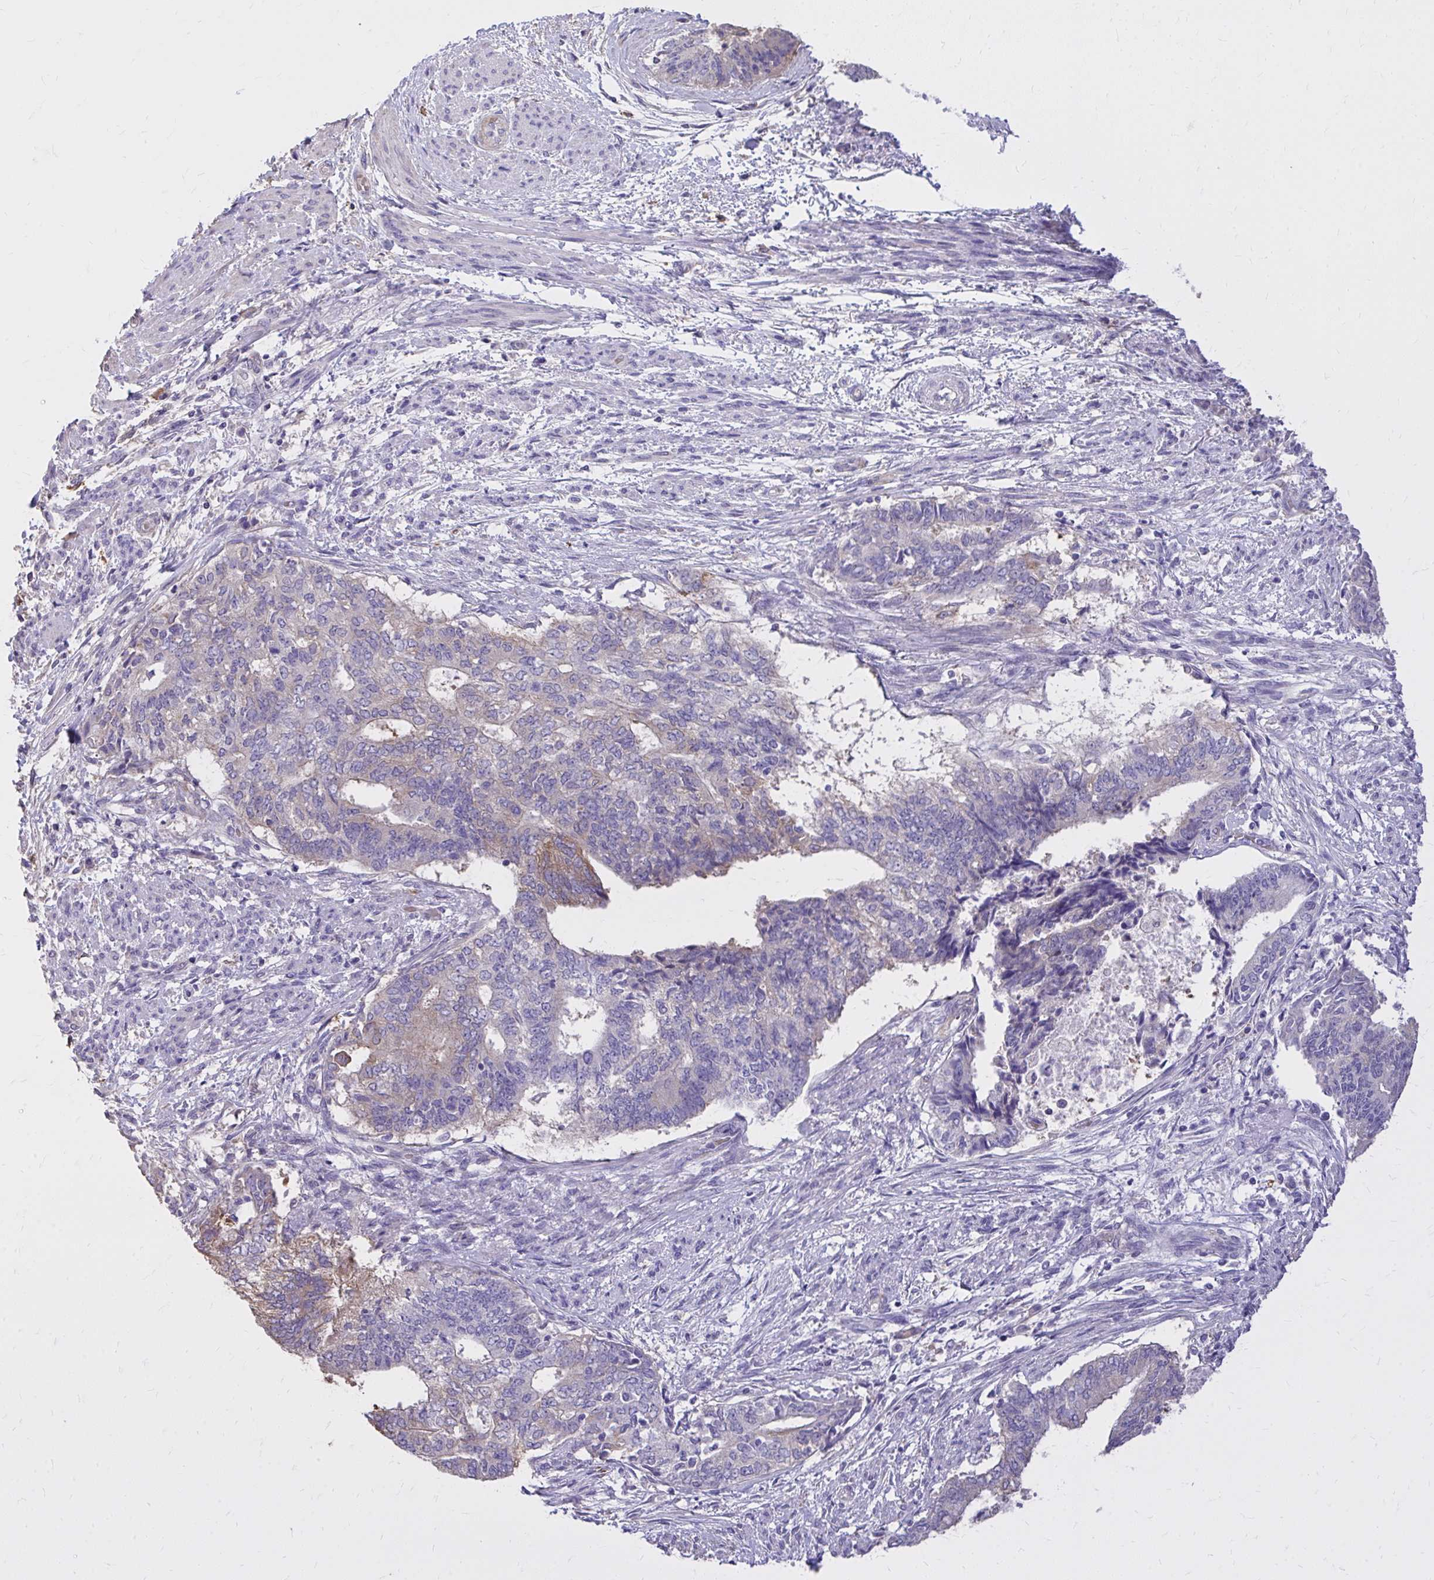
{"staining": {"intensity": "weak", "quantity": "<25%", "location": "cytoplasmic/membranous"}, "tissue": "endometrial cancer", "cell_type": "Tumor cells", "image_type": "cancer", "snomed": [{"axis": "morphology", "description": "Adenocarcinoma, NOS"}, {"axis": "topography", "description": "Endometrium"}], "caption": "DAB immunohistochemical staining of endometrial cancer displays no significant positivity in tumor cells.", "gene": "EPB41L1", "patient": {"sex": "female", "age": 65}}